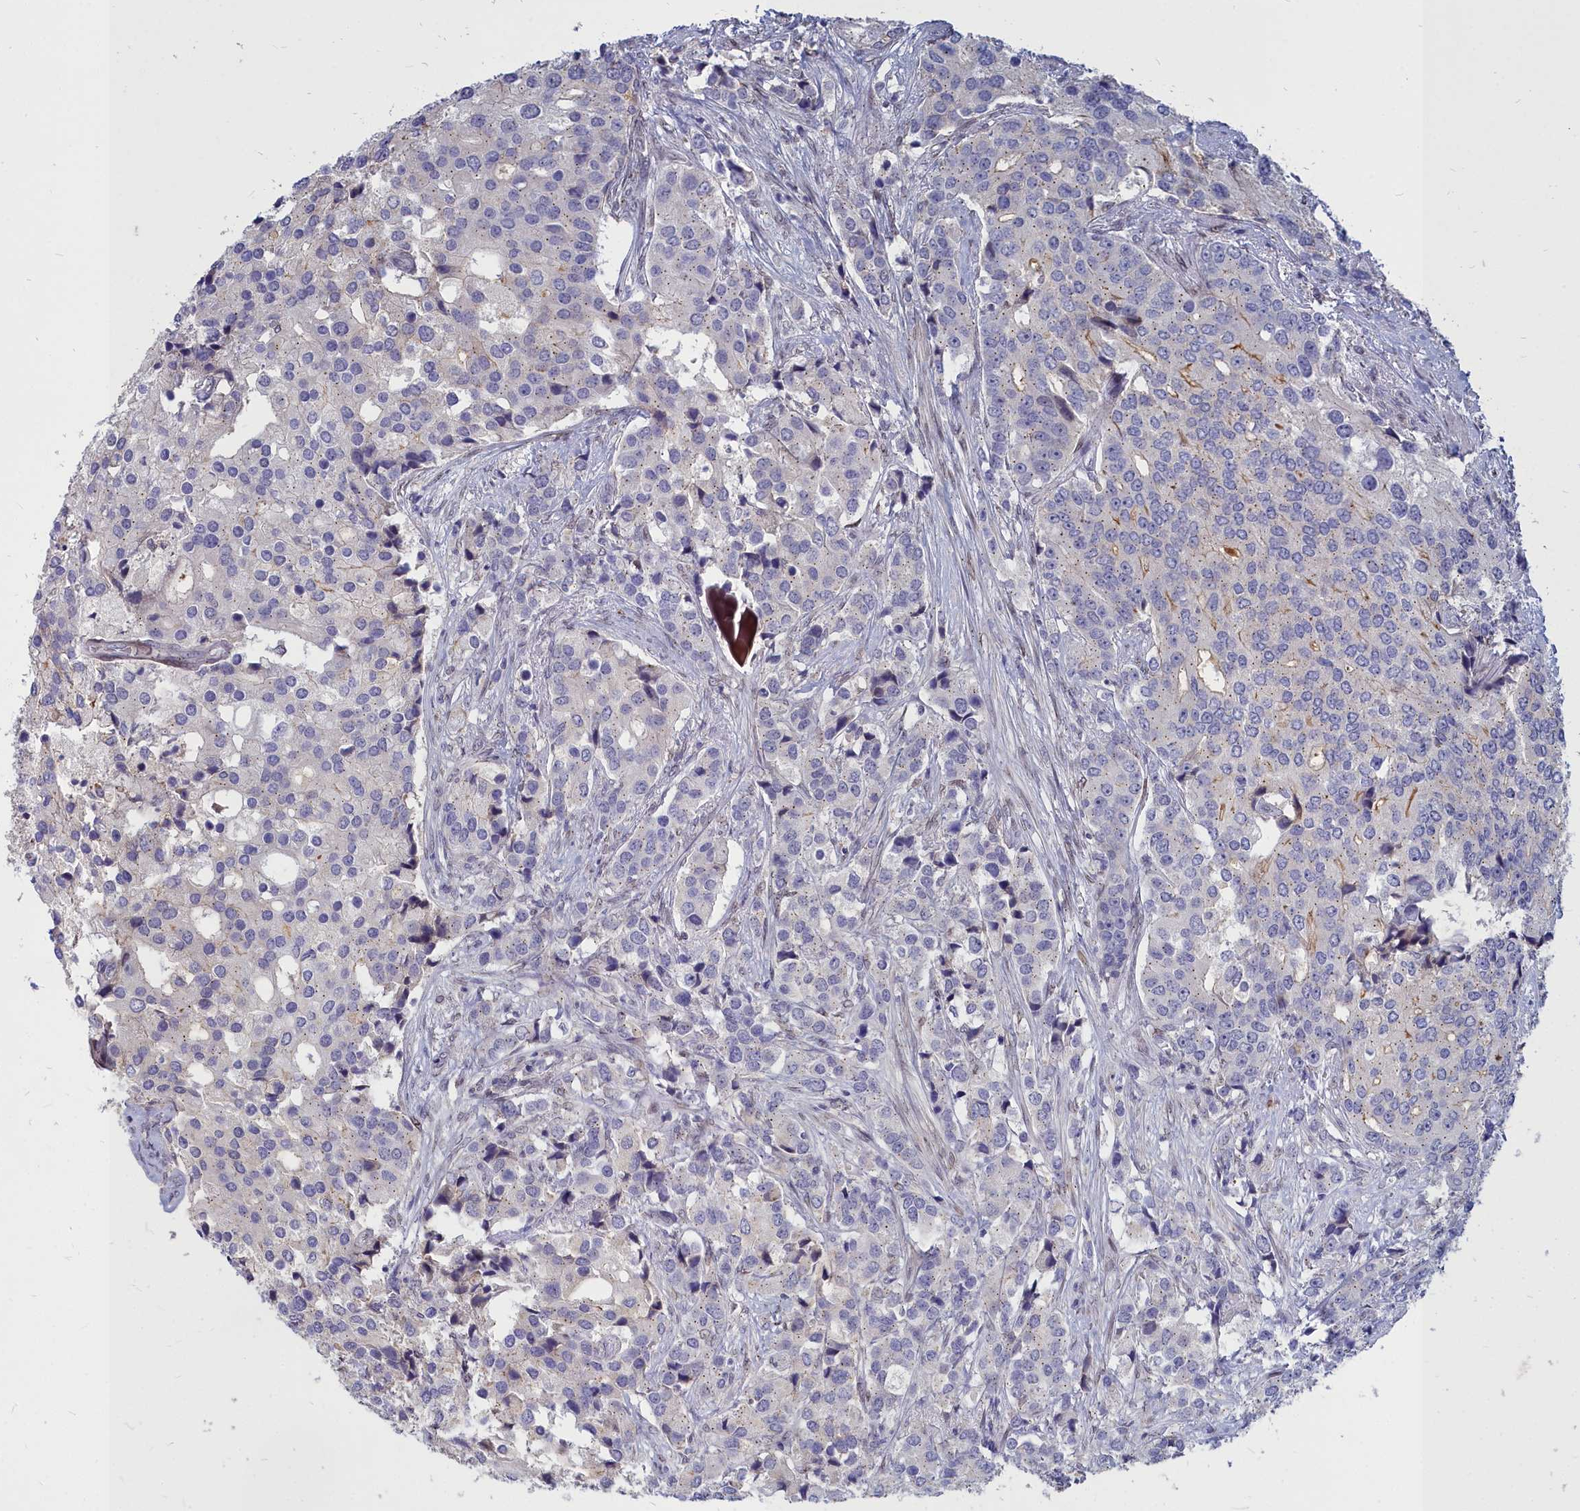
{"staining": {"intensity": "negative", "quantity": "none", "location": "none"}, "tissue": "prostate cancer", "cell_type": "Tumor cells", "image_type": "cancer", "snomed": [{"axis": "morphology", "description": "Adenocarcinoma, High grade"}, {"axis": "topography", "description": "Prostate"}], "caption": "High magnification brightfield microscopy of prostate cancer stained with DAB (3,3'-diaminobenzidine) (brown) and counterstained with hematoxylin (blue): tumor cells show no significant expression.", "gene": "NOXA1", "patient": {"sex": "male", "age": 62}}